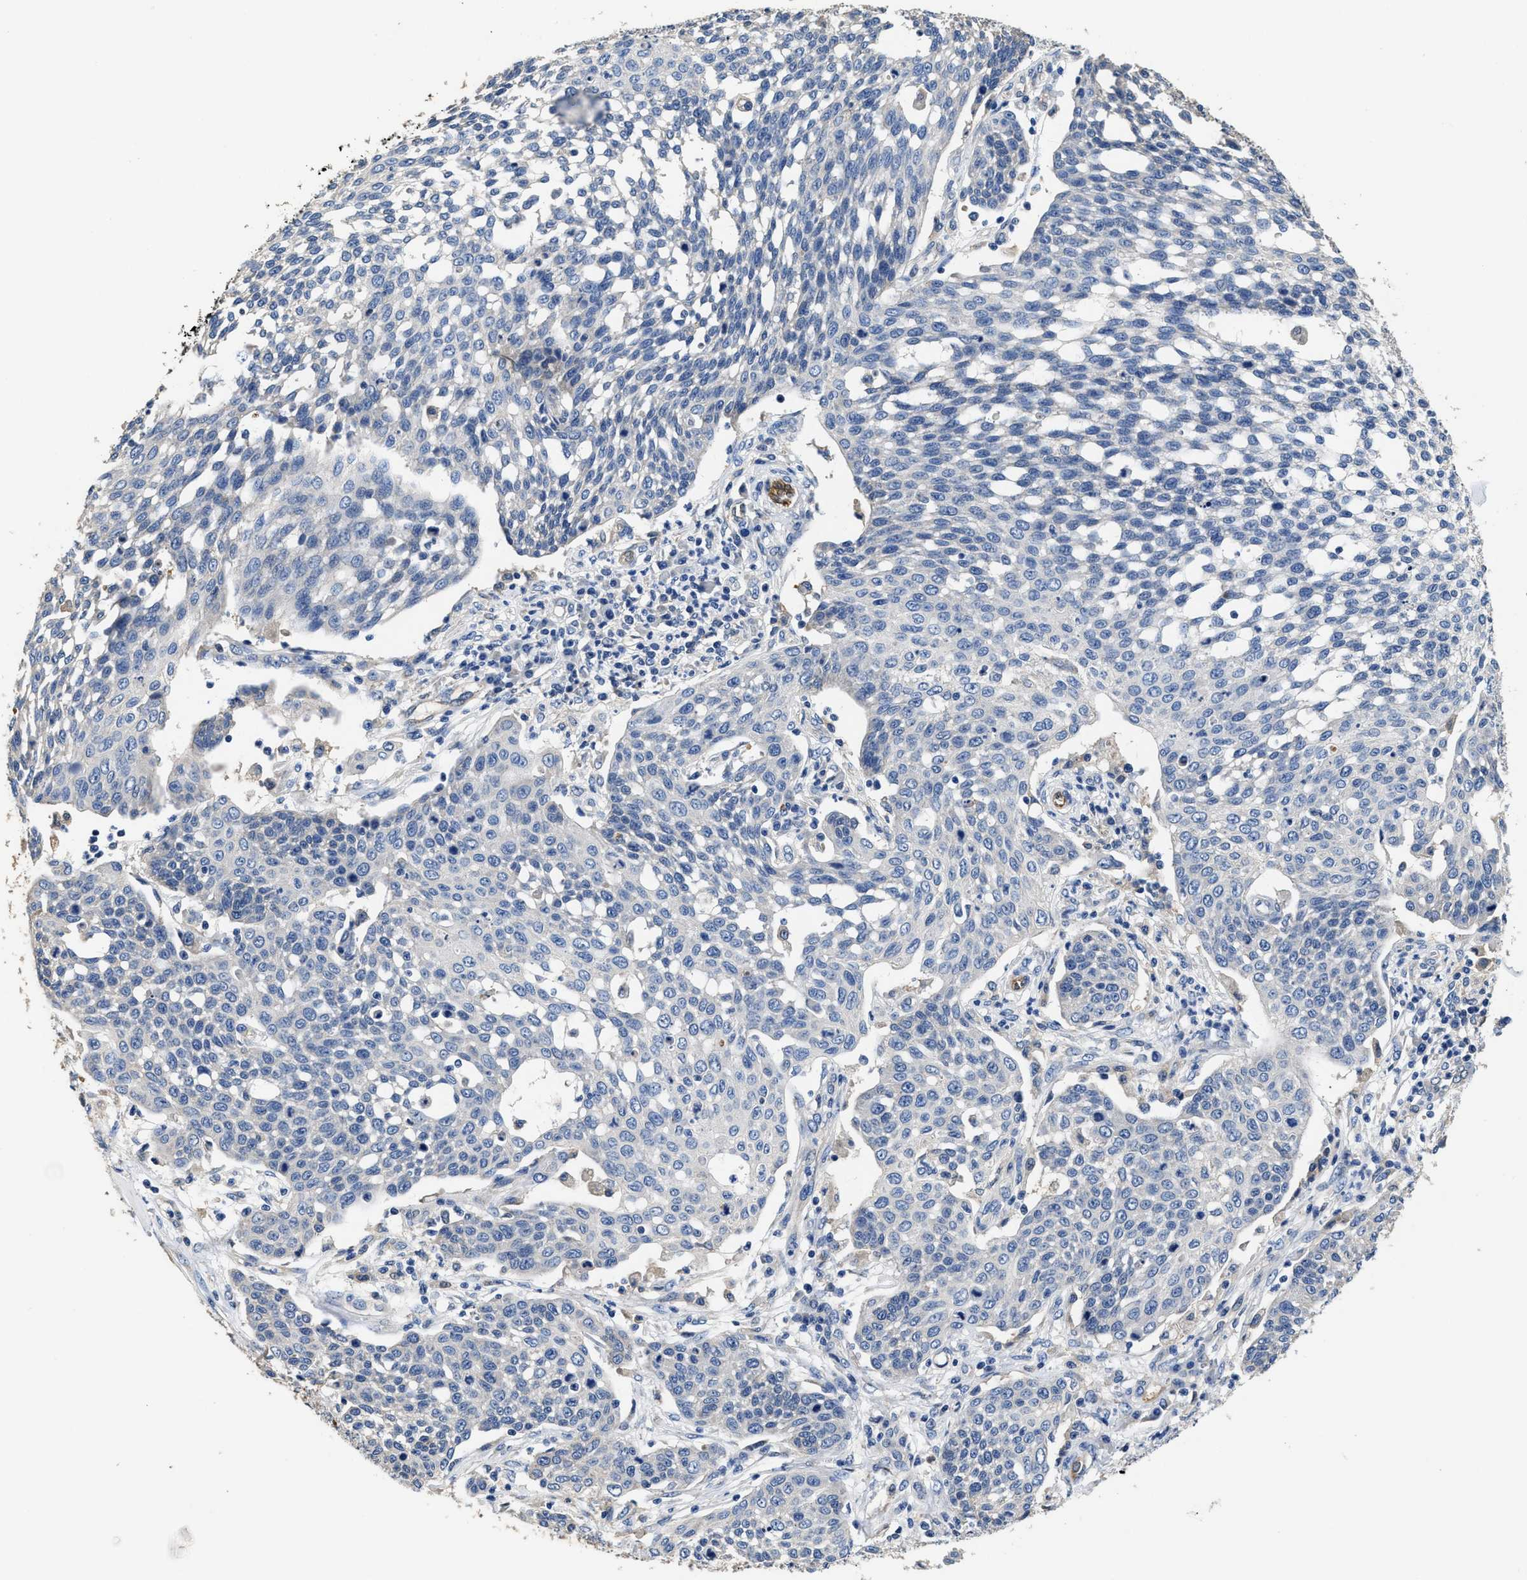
{"staining": {"intensity": "negative", "quantity": "none", "location": "none"}, "tissue": "cervical cancer", "cell_type": "Tumor cells", "image_type": "cancer", "snomed": [{"axis": "morphology", "description": "Squamous cell carcinoma, NOS"}, {"axis": "topography", "description": "Cervix"}], "caption": "Immunohistochemistry (IHC) of human cervical cancer exhibits no positivity in tumor cells.", "gene": "PEG10", "patient": {"sex": "female", "age": 34}}